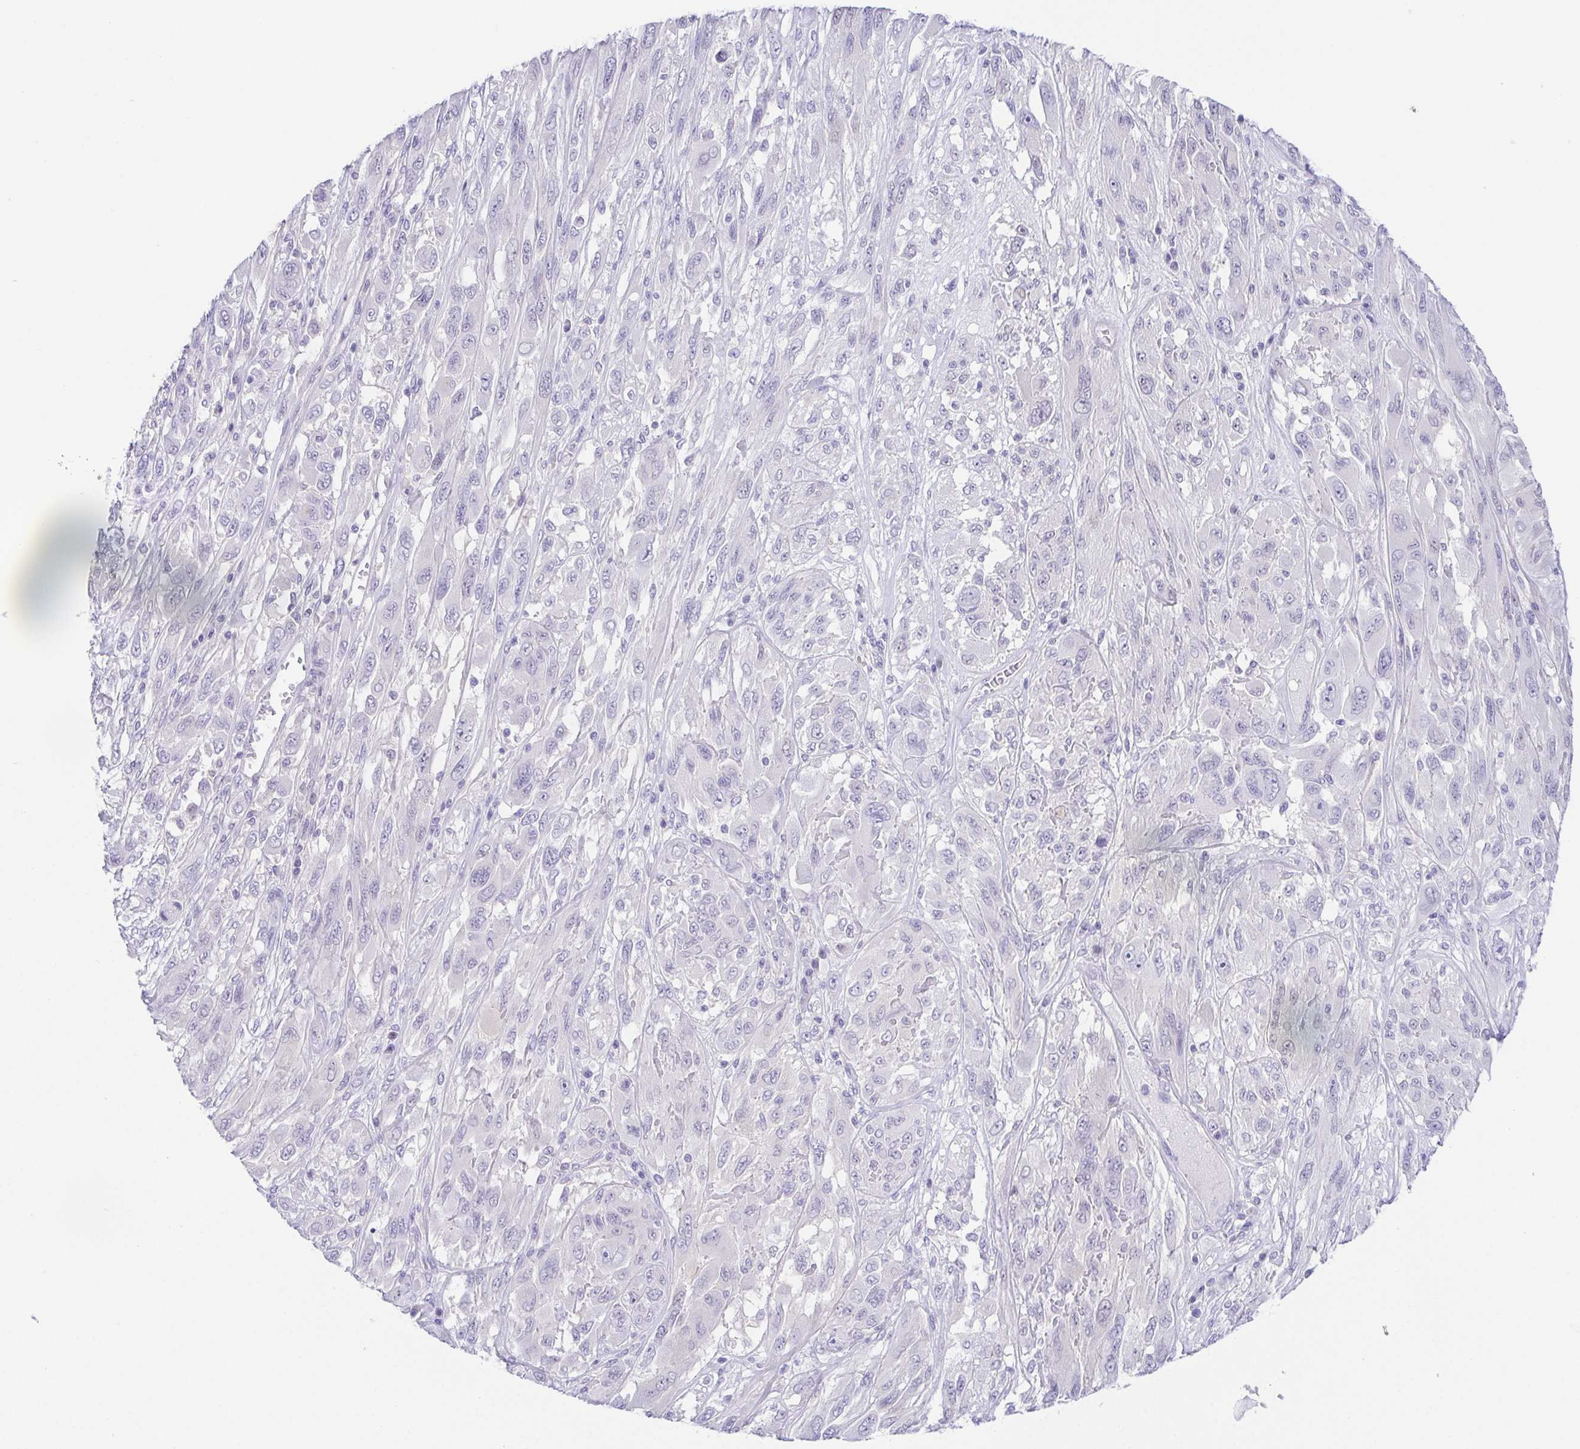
{"staining": {"intensity": "negative", "quantity": "none", "location": "none"}, "tissue": "melanoma", "cell_type": "Tumor cells", "image_type": "cancer", "snomed": [{"axis": "morphology", "description": "Malignant melanoma, NOS"}, {"axis": "topography", "description": "Skin"}], "caption": "Tumor cells show no significant expression in melanoma. (Brightfield microscopy of DAB (3,3'-diaminobenzidine) immunohistochemistry at high magnification).", "gene": "KRTDAP", "patient": {"sex": "female", "age": 91}}